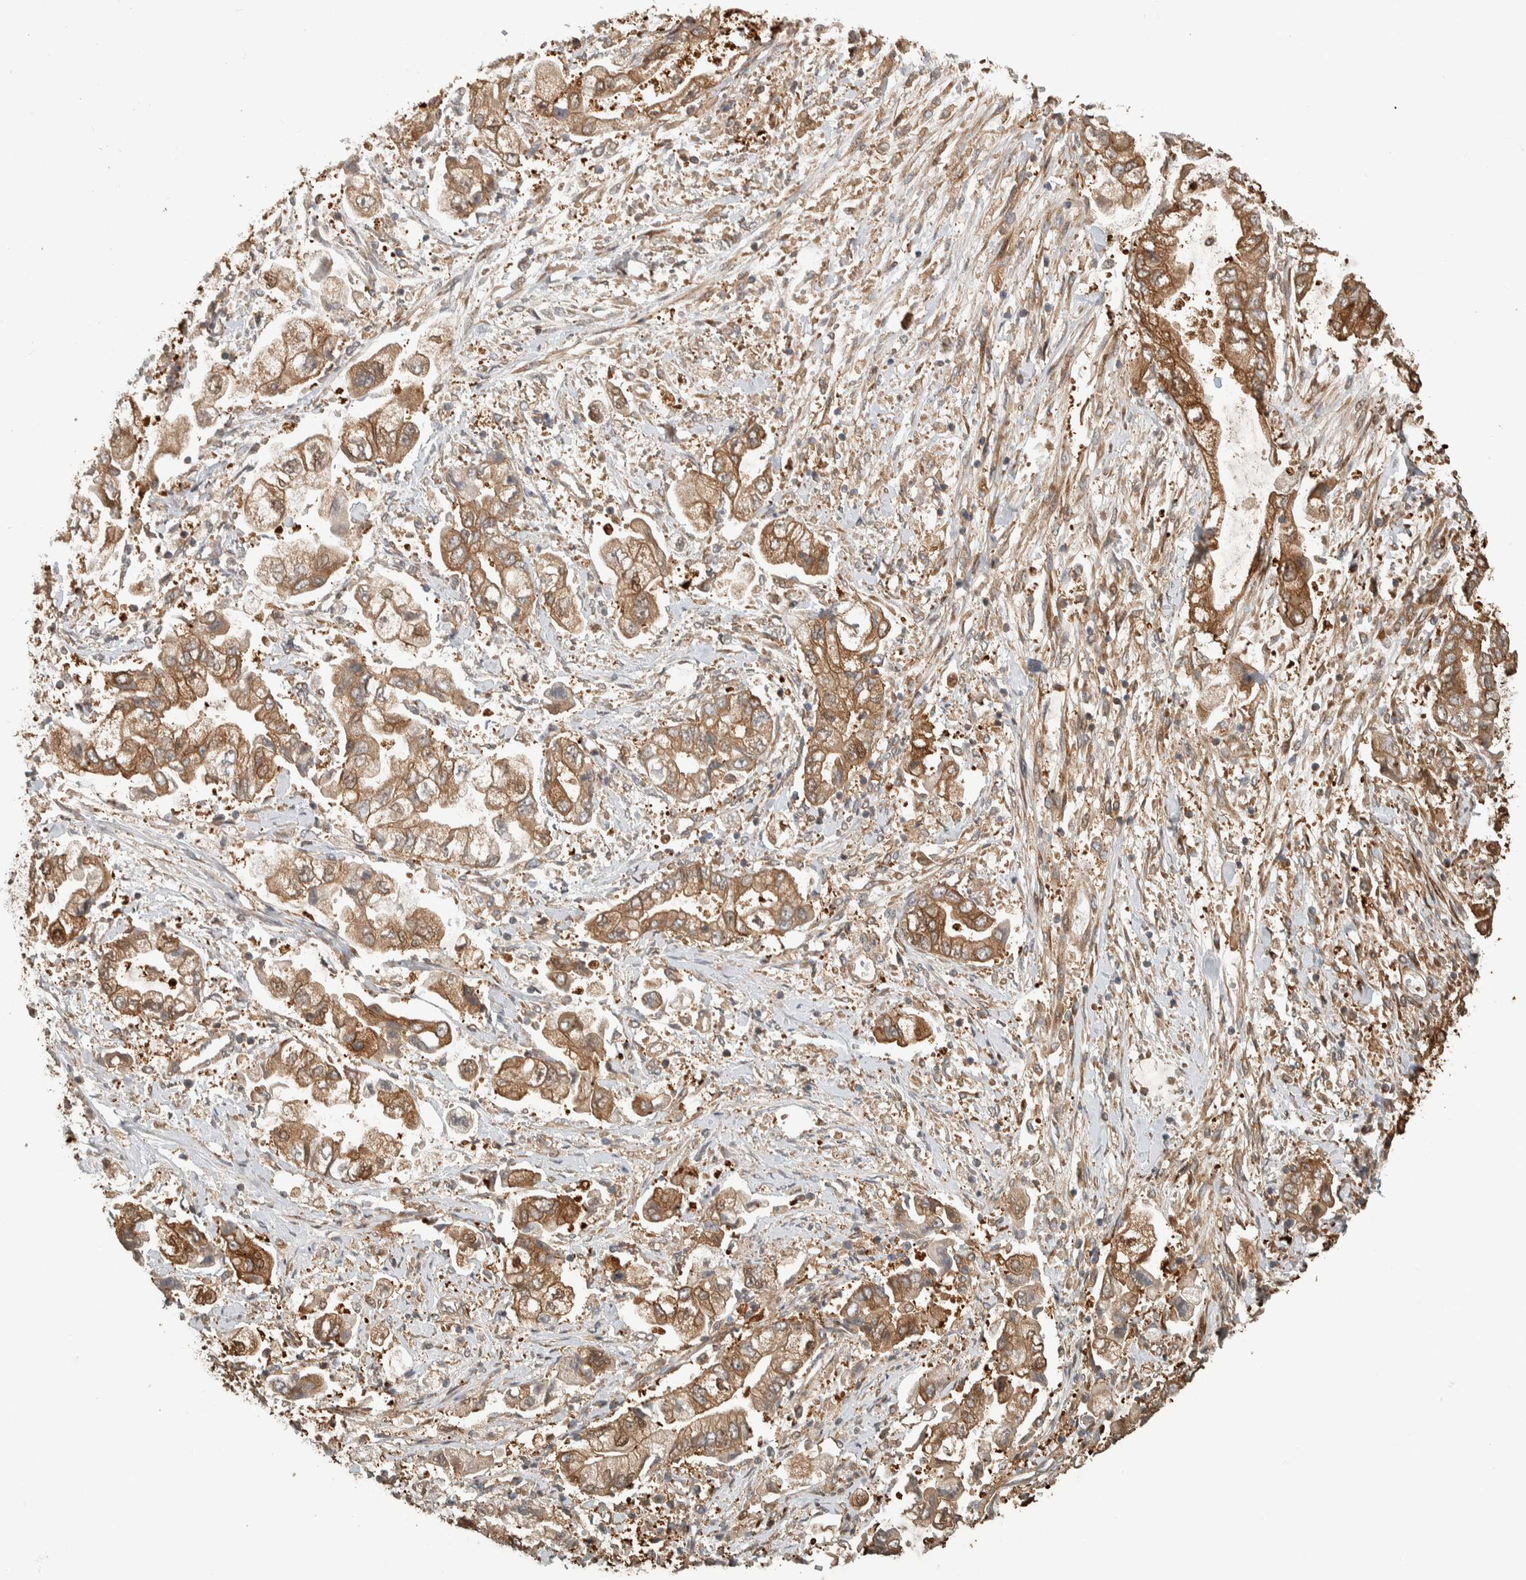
{"staining": {"intensity": "moderate", "quantity": ">75%", "location": "cytoplasmic/membranous"}, "tissue": "stomach cancer", "cell_type": "Tumor cells", "image_type": "cancer", "snomed": [{"axis": "morphology", "description": "Normal tissue, NOS"}, {"axis": "morphology", "description": "Adenocarcinoma, NOS"}, {"axis": "topography", "description": "Stomach"}], "caption": "Brown immunohistochemical staining in adenocarcinoma (stomach) reveals moderate cytoplasmic/membranous positivity in about >75% of tumor cells. (brown staining indicates protein expression, while blue staining denotes nuclei).", "gene": "CNTROB", "patient": {"sex": "male", "age": 62}}